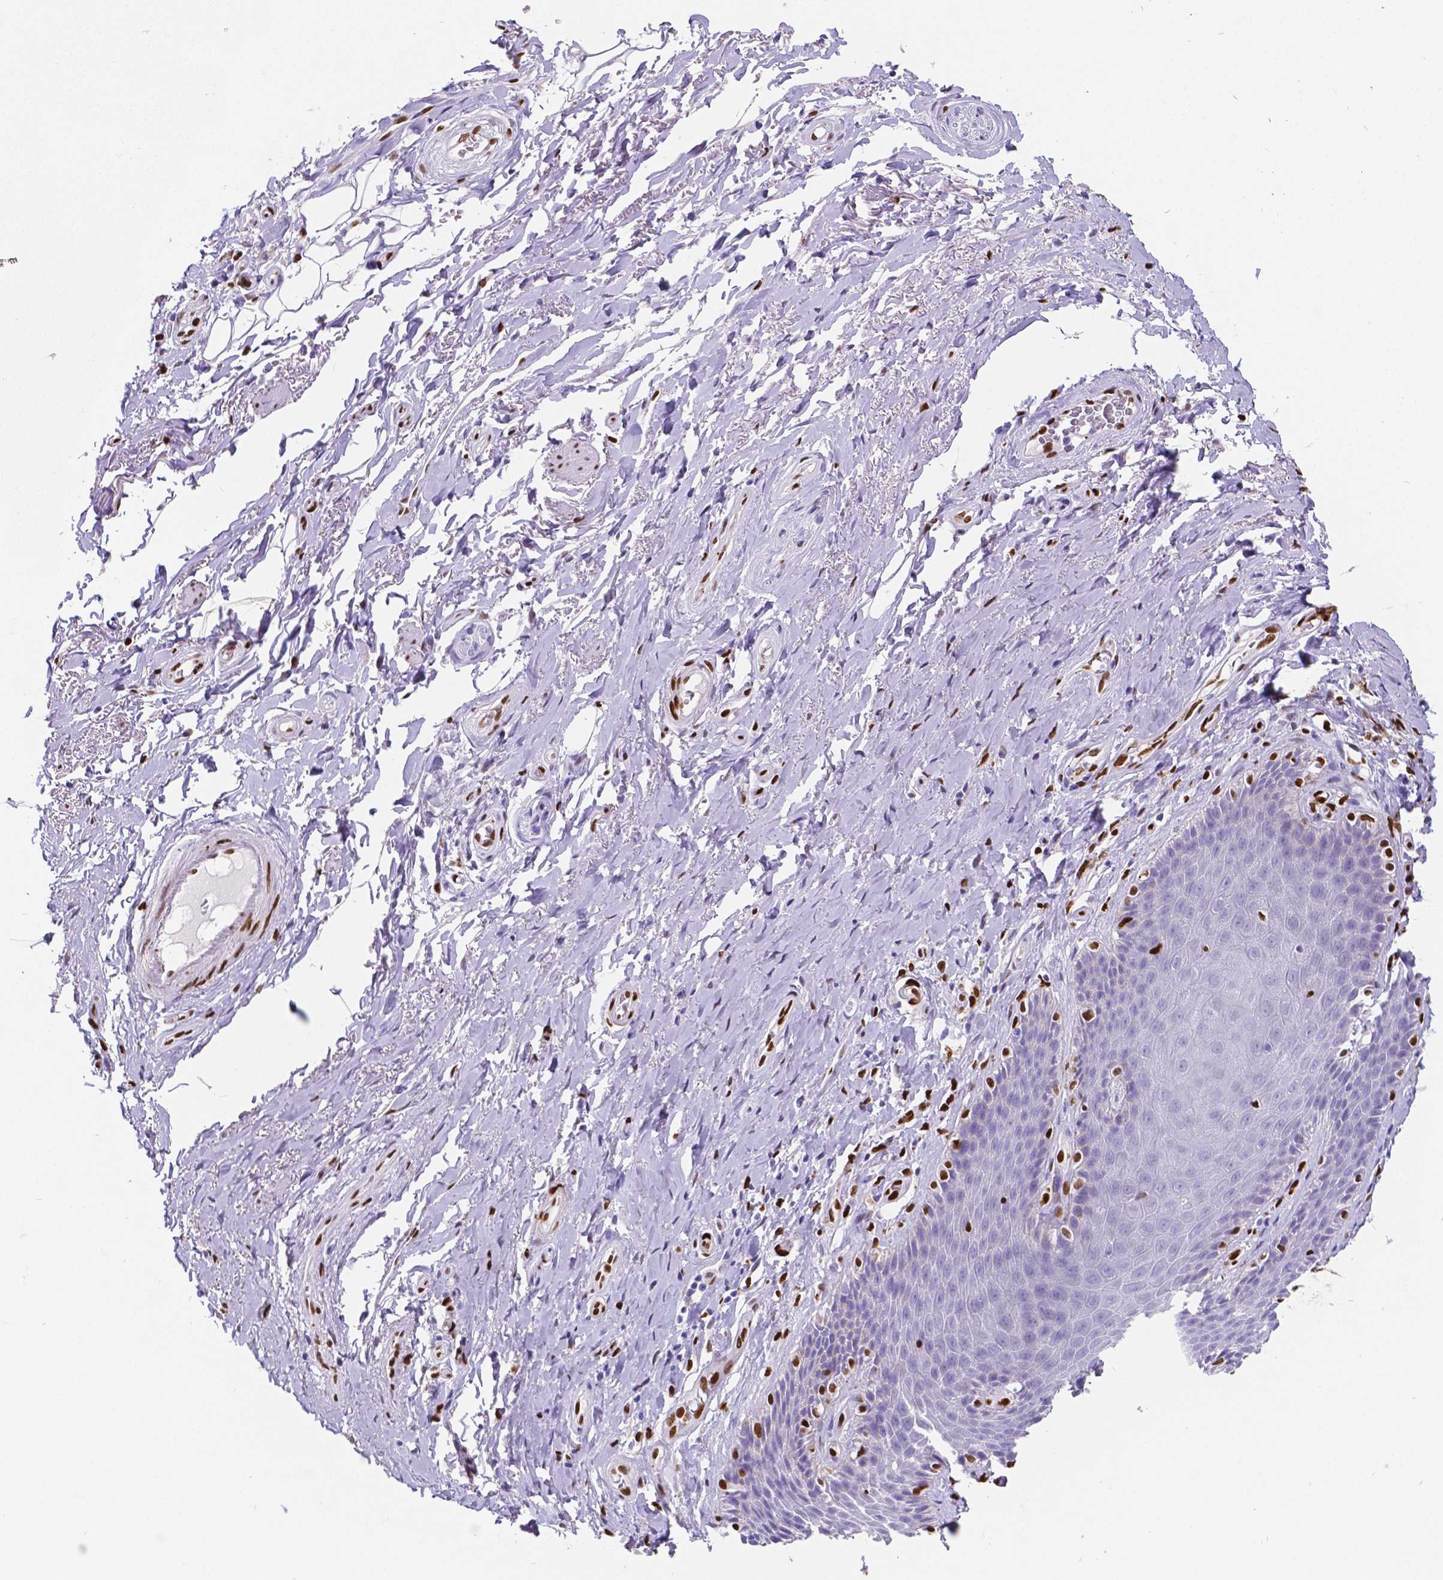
{"staining": {"intensity": "moderate", "quantity": "<25%", "location": "nuclear"}, "tissue": "adipose tissue", "cell_type": "Adipocytes", "image_type": "normal", "snomed": [{"axis": "morphology", "description": "Normal tissue, NOS"}, {"axis": "topography", "description": "Anal"}, {"axis": "topography", "description": "Peripheral nerve tissue"}], "caption": "This histopathology image demonstrates immunohistochemistry (IHC) staining of normal human adipose tissue, with low moderate nuclear expression in about <25% of adipocytes.", "gene": "MEF2C", "patient": {"sex": "male", "age": 53}}